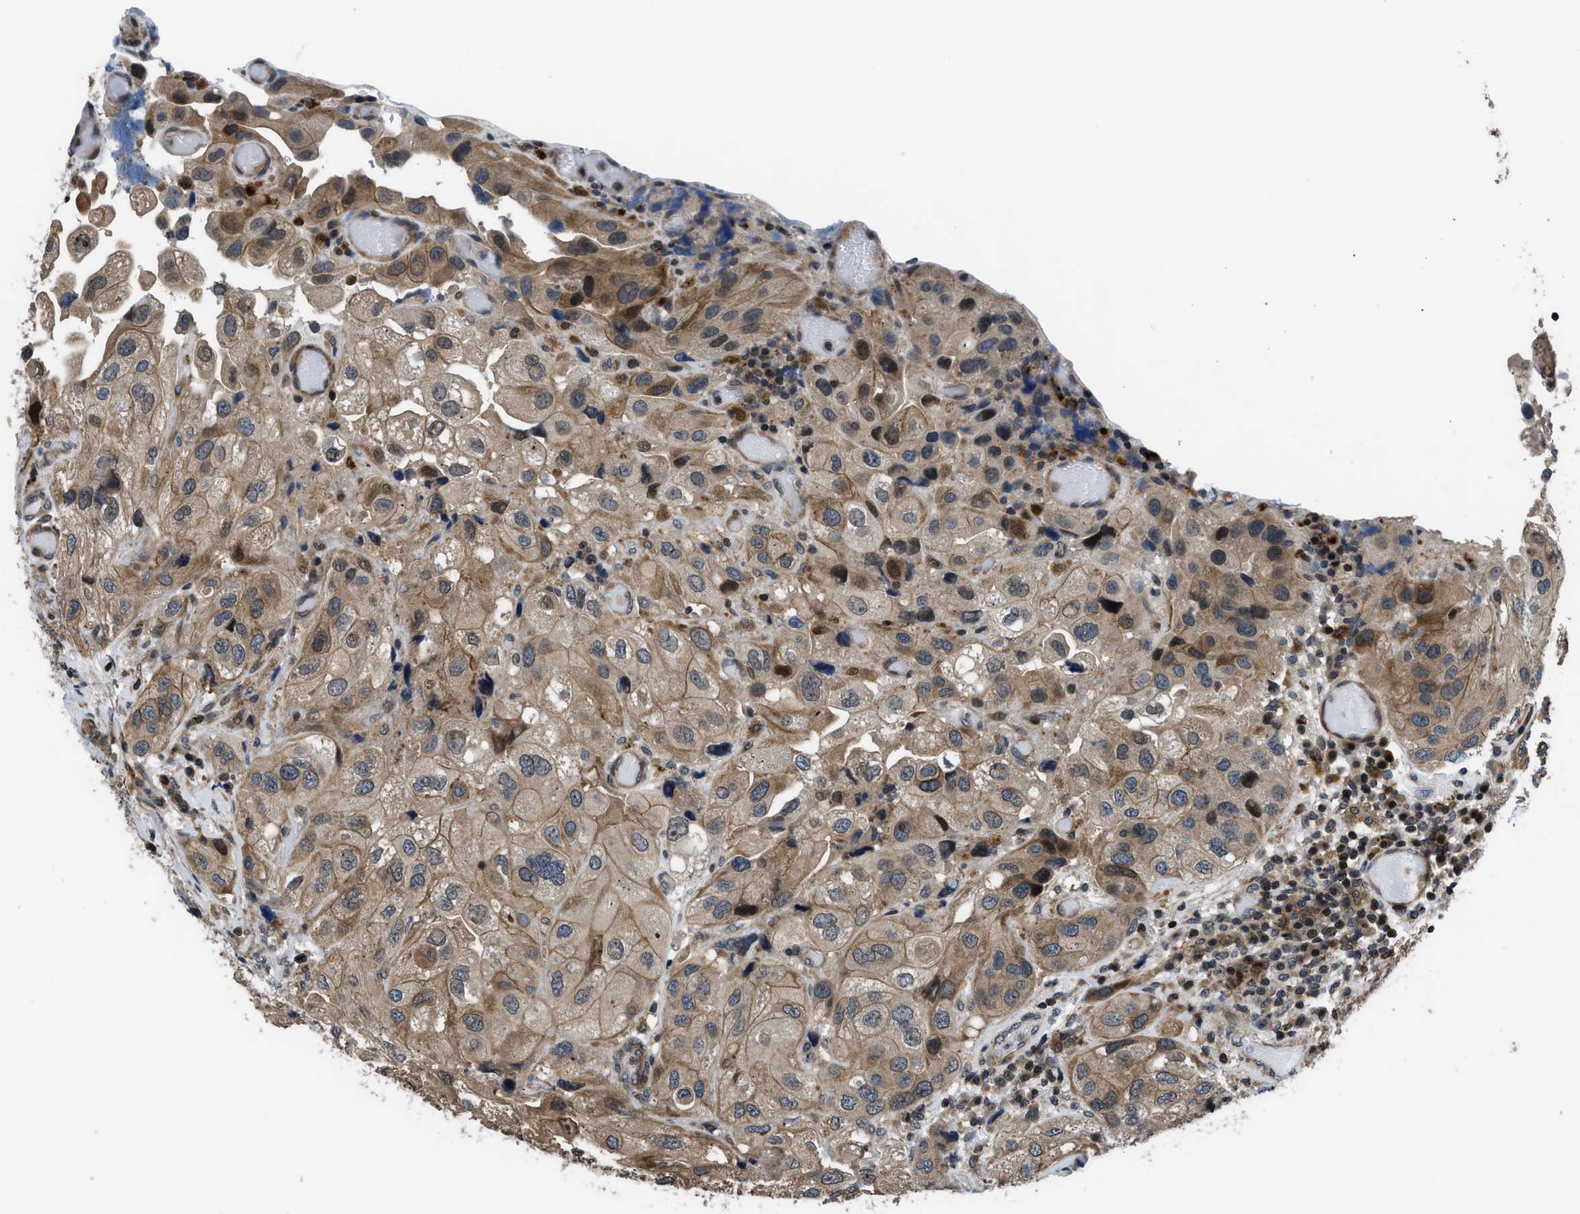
{"staining": {"intensity": "moderate", "quantity": ">75%", "location": "cytoplasmic/membranous"}, "tissue": "urothelial cancer", "cell_type": "Tumor cells", "image_type": "cancer", "snomed": [{"axis": "morphology", "description": "Urothelial carcinoma, High grade"}, {"axis": "topography", "description": "Urinary bladder"}], "caption": "Protein analysis of urothelial cancer tissue demonstrates moderate cytoplasmic/membranous expression in about >75% of tumor cells. (DAB (3,3'-diaminobenzidine) IHC, brown staining for protein, blue staining for nuclei).", "gene": "CTBS", "patient": {"sex": "female", "age": 64}}